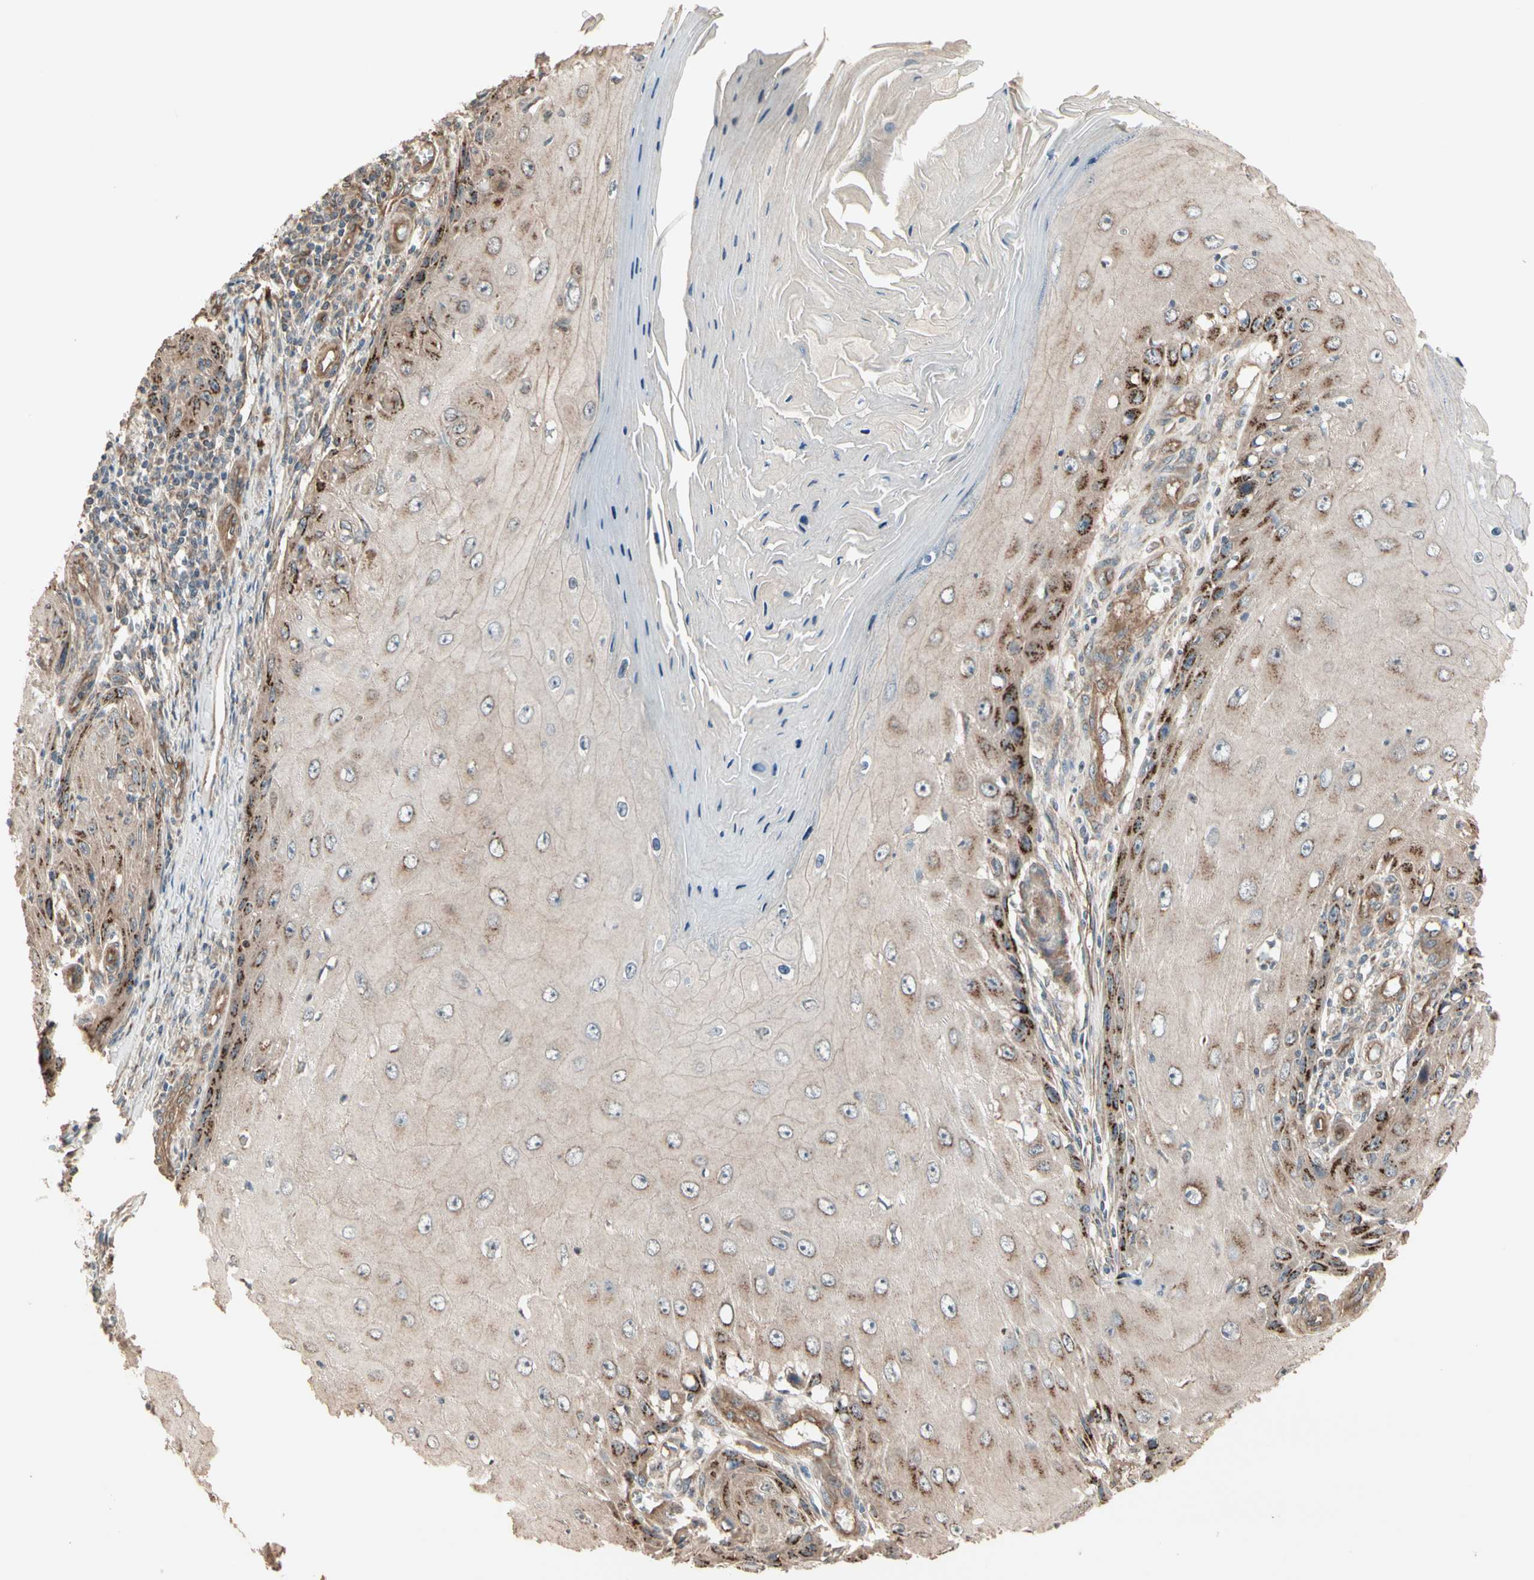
{"staining": {"intensity": "moderate", "quantity": "<25%", "location": "cytoplasmic/membranous"}, "tissue": "skin cancer", "cell_type": "Tumor cells", "image_type": "cancer", "snomed": [{"axis": "morphology", "description": "Squamous cell carcinoma, NOS"}, {"axis": "topography", "description": "Skin"}], "caption": "This is an image of immunohistochemistry staining of skin cancer (squamous cell carcinoma), which shows moderate expression in the cytoplasmic/membranous of tumor cells.", "gene": "GALNT3", "patient": {"sex": "female", "age": 73}}